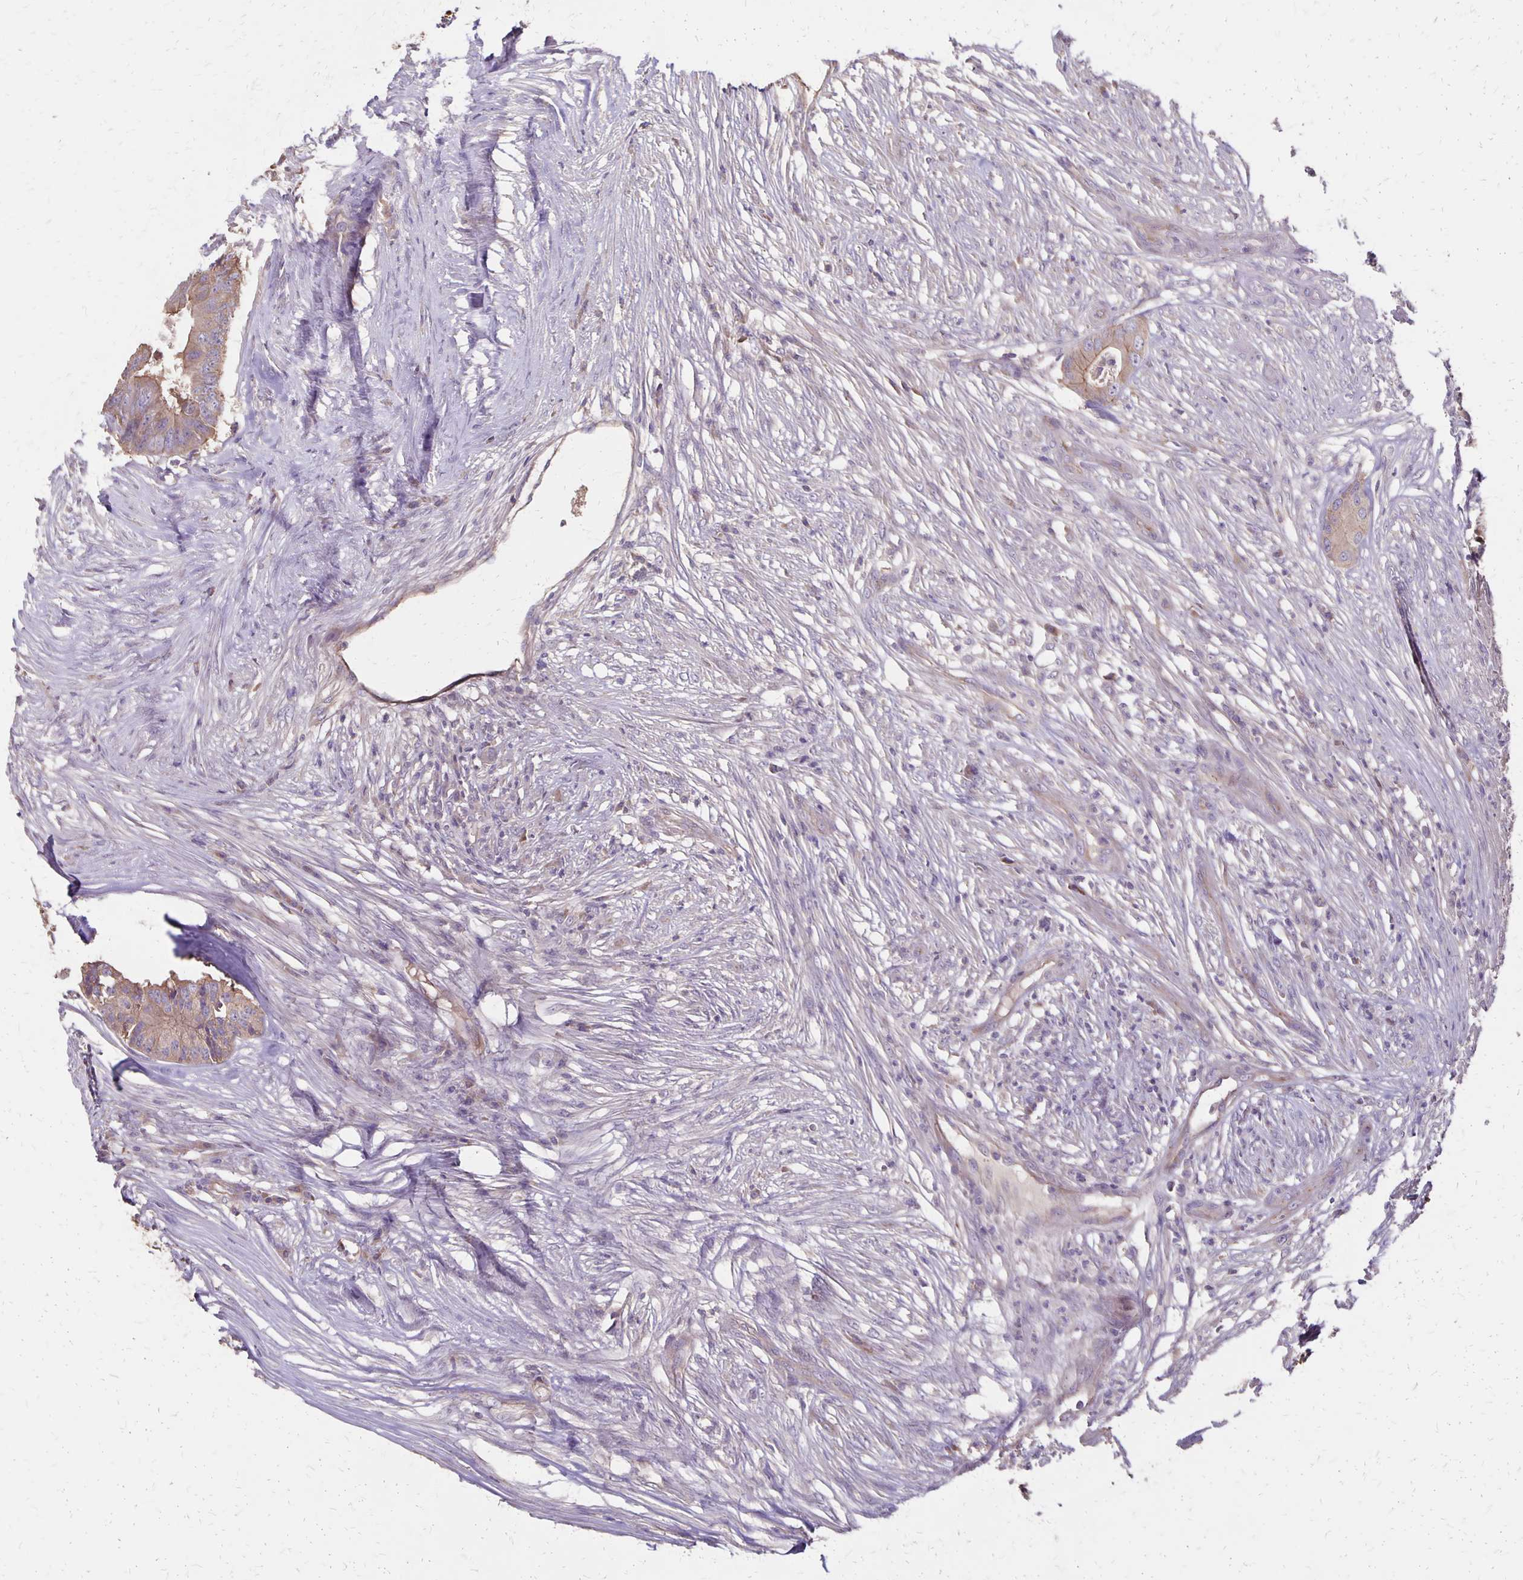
{"staining": {"intensity": "moderate", "quantity": ">75%", "location": "cytoplasmic/membranous"}, "tissue": "colorectal cancer", "cell_type": "Tumor cells", "image_type": "cancer", "snomed": [{"axis": "morphology", "description": "Adenocarcinoma, NOS"}, {"axis": "topography", "description": "Colon"}], "caption": "A brown stain highlights moderate cytoplasmic/membranous positivity of a protein in human adenocarcinoma (colorectal) tumor cells.", "gene": "PROM2", "patient": {"sex": "male", "age": 71}}